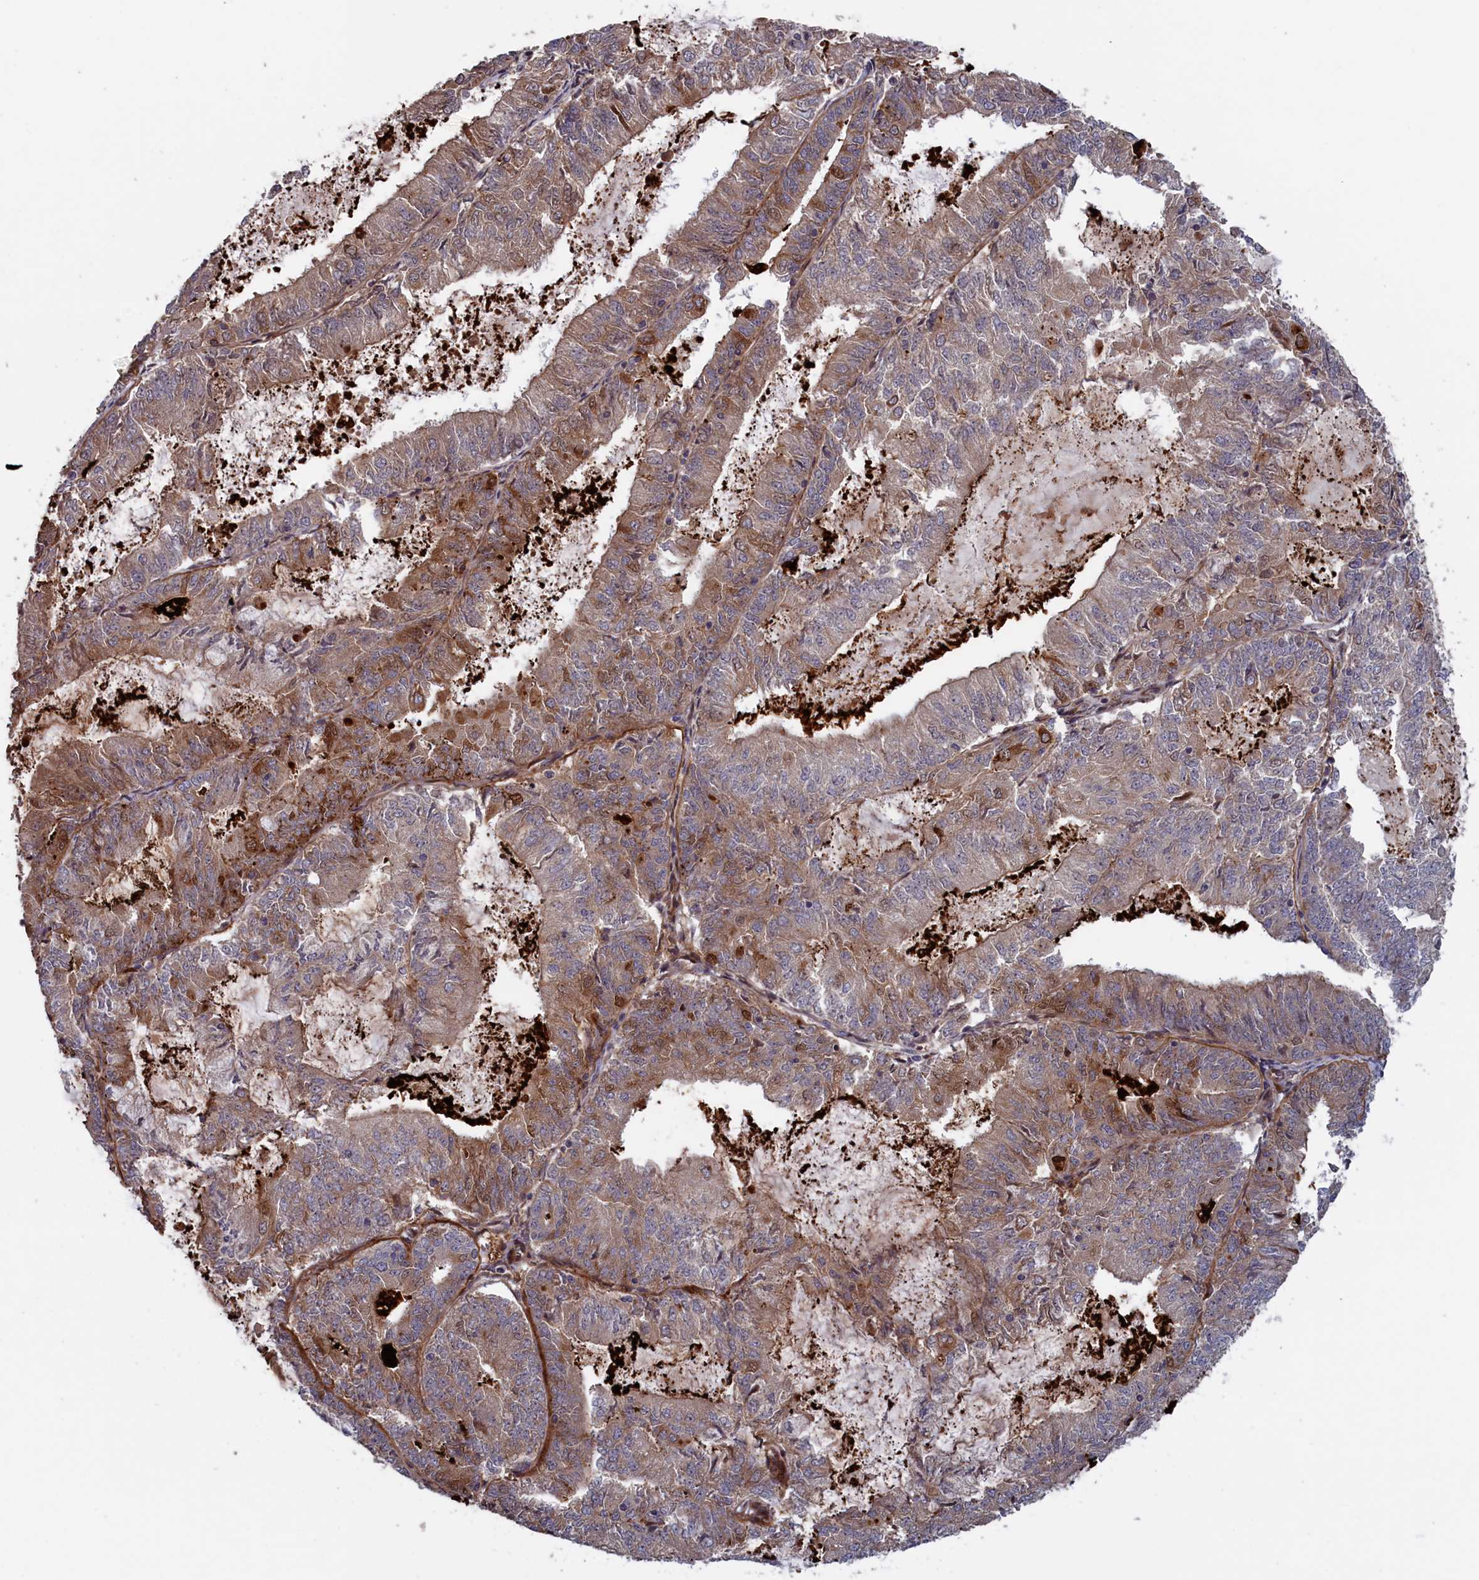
{"staining": {"intensity": "moderate", "quantity": "25%-75%", "location": "cytoplasmic/membranous,nuclear"}, "tissue": "endometrial cancer", "cell_type": "Tumor cells", "image_type": "cancer", "snomed": [{"axis": "morphology", "description": "Adenocarcinoma, NOS"}, {"axis": "topography", "description": "Endometrium"}], "caption": "Immunohistochemistry (IHC) image of adenocarcinoma (endometrial) stained for a protein (brown), which reveals medium levels of moderate cytoplasmic/membranous and nuclear expression in about 25%-75% of tumor cells.", "gene": "LSG1", "patient": {"sex": "female", "age": 57}}